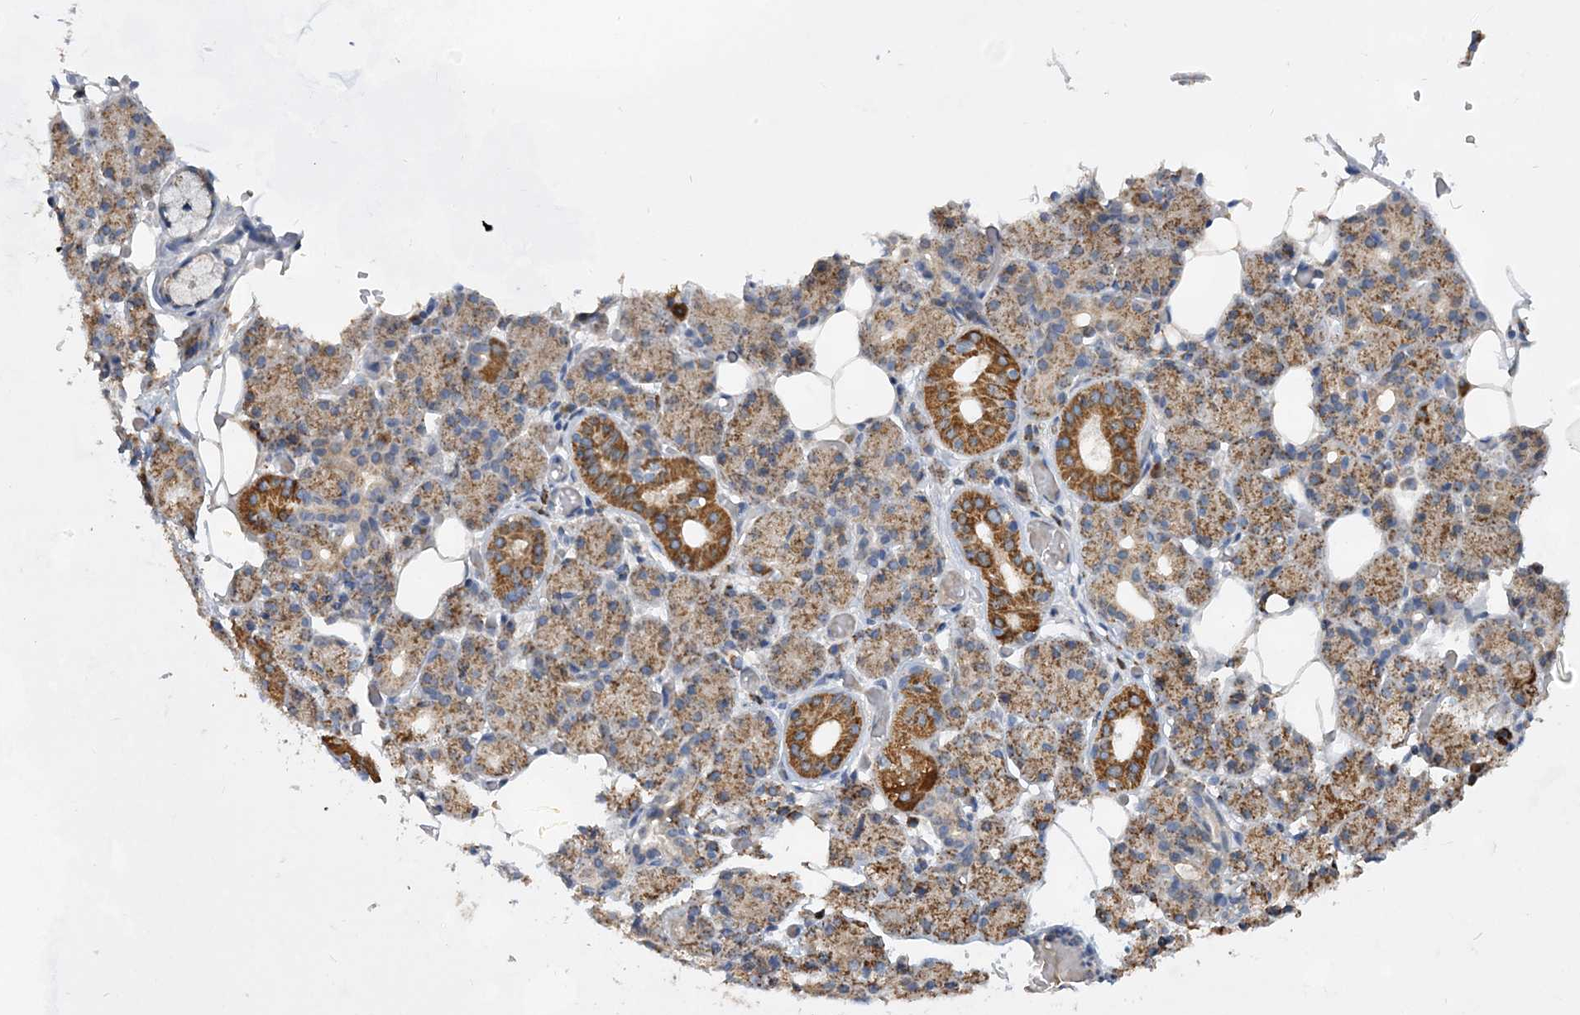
{"staining": {"intensity": "moderate", "quantity": "25%-75%", "location": "cytoplasmic/membranous"}, "tissue": "salivary gland", "cell_type": "Glandular cells", "image_type": "normal", "snomed": [{"axis": "morphology", "description": "Normal tissue, NOS"}, {"axis": "topography", "description": "Salivary gland"}], "caption": "Protein expression by immunohistochemistry (IHC) exhibits moderate cytoplasmic/membranous expression in approximately 25%-75% of glandular cells in unremarkable salivary gland.", "gene": "TRAPPC13", "patient": {"sex": "male", "age": 63}}